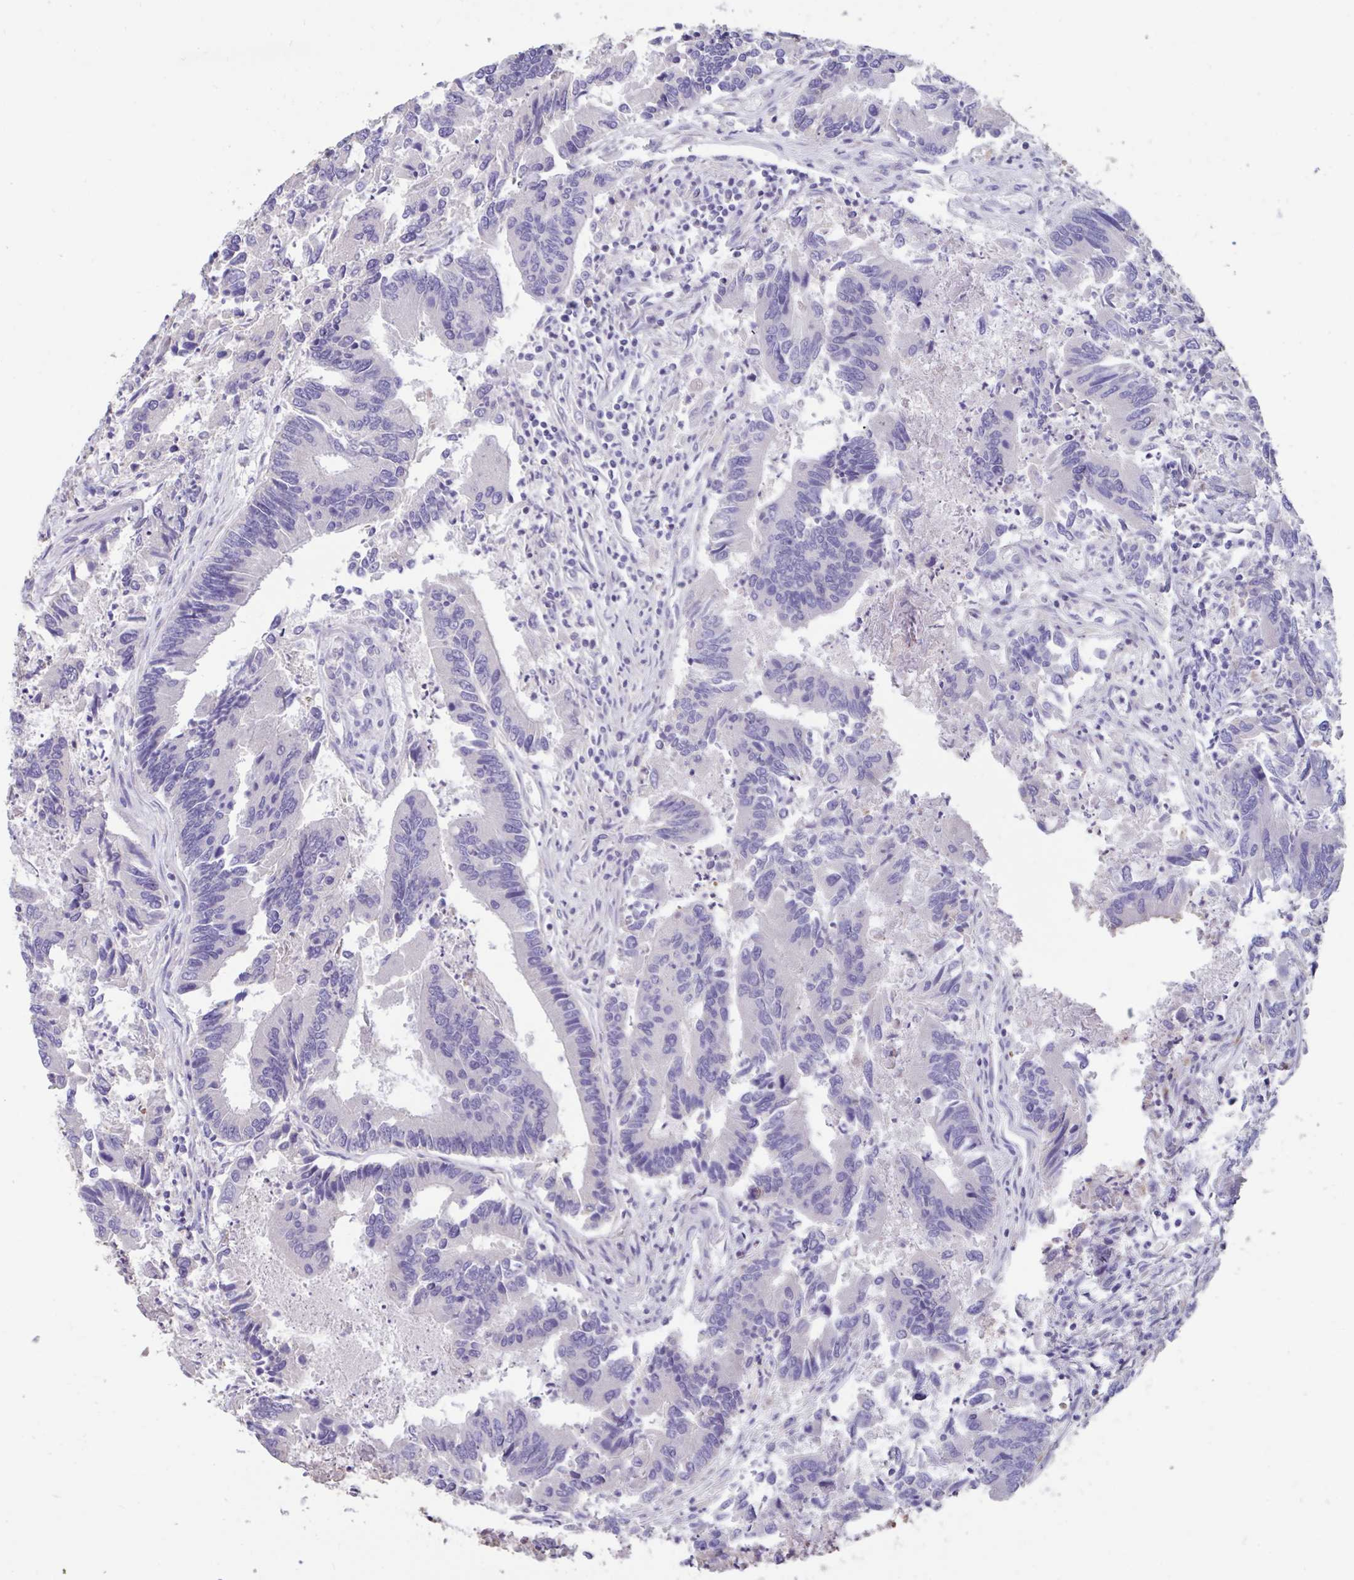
{"staining": {"intensity": "negative", "quantity": "none", "location": "none"}, "tissue": "colorectal cancer", "cell_type": "Tumor cells", "image_type": "cancer", "snomed": [{"axis": "morphology", "description": "Adenocarcinoma, NOS"}, {"axis": "topography", "description": "Colon"}], "caption": "The micrograph reveals no significant positivity in tumor cells of colorectal adenocarcinoma.", "gene": "DDX39A", "patient": {"sex": "female", "age": 67}}